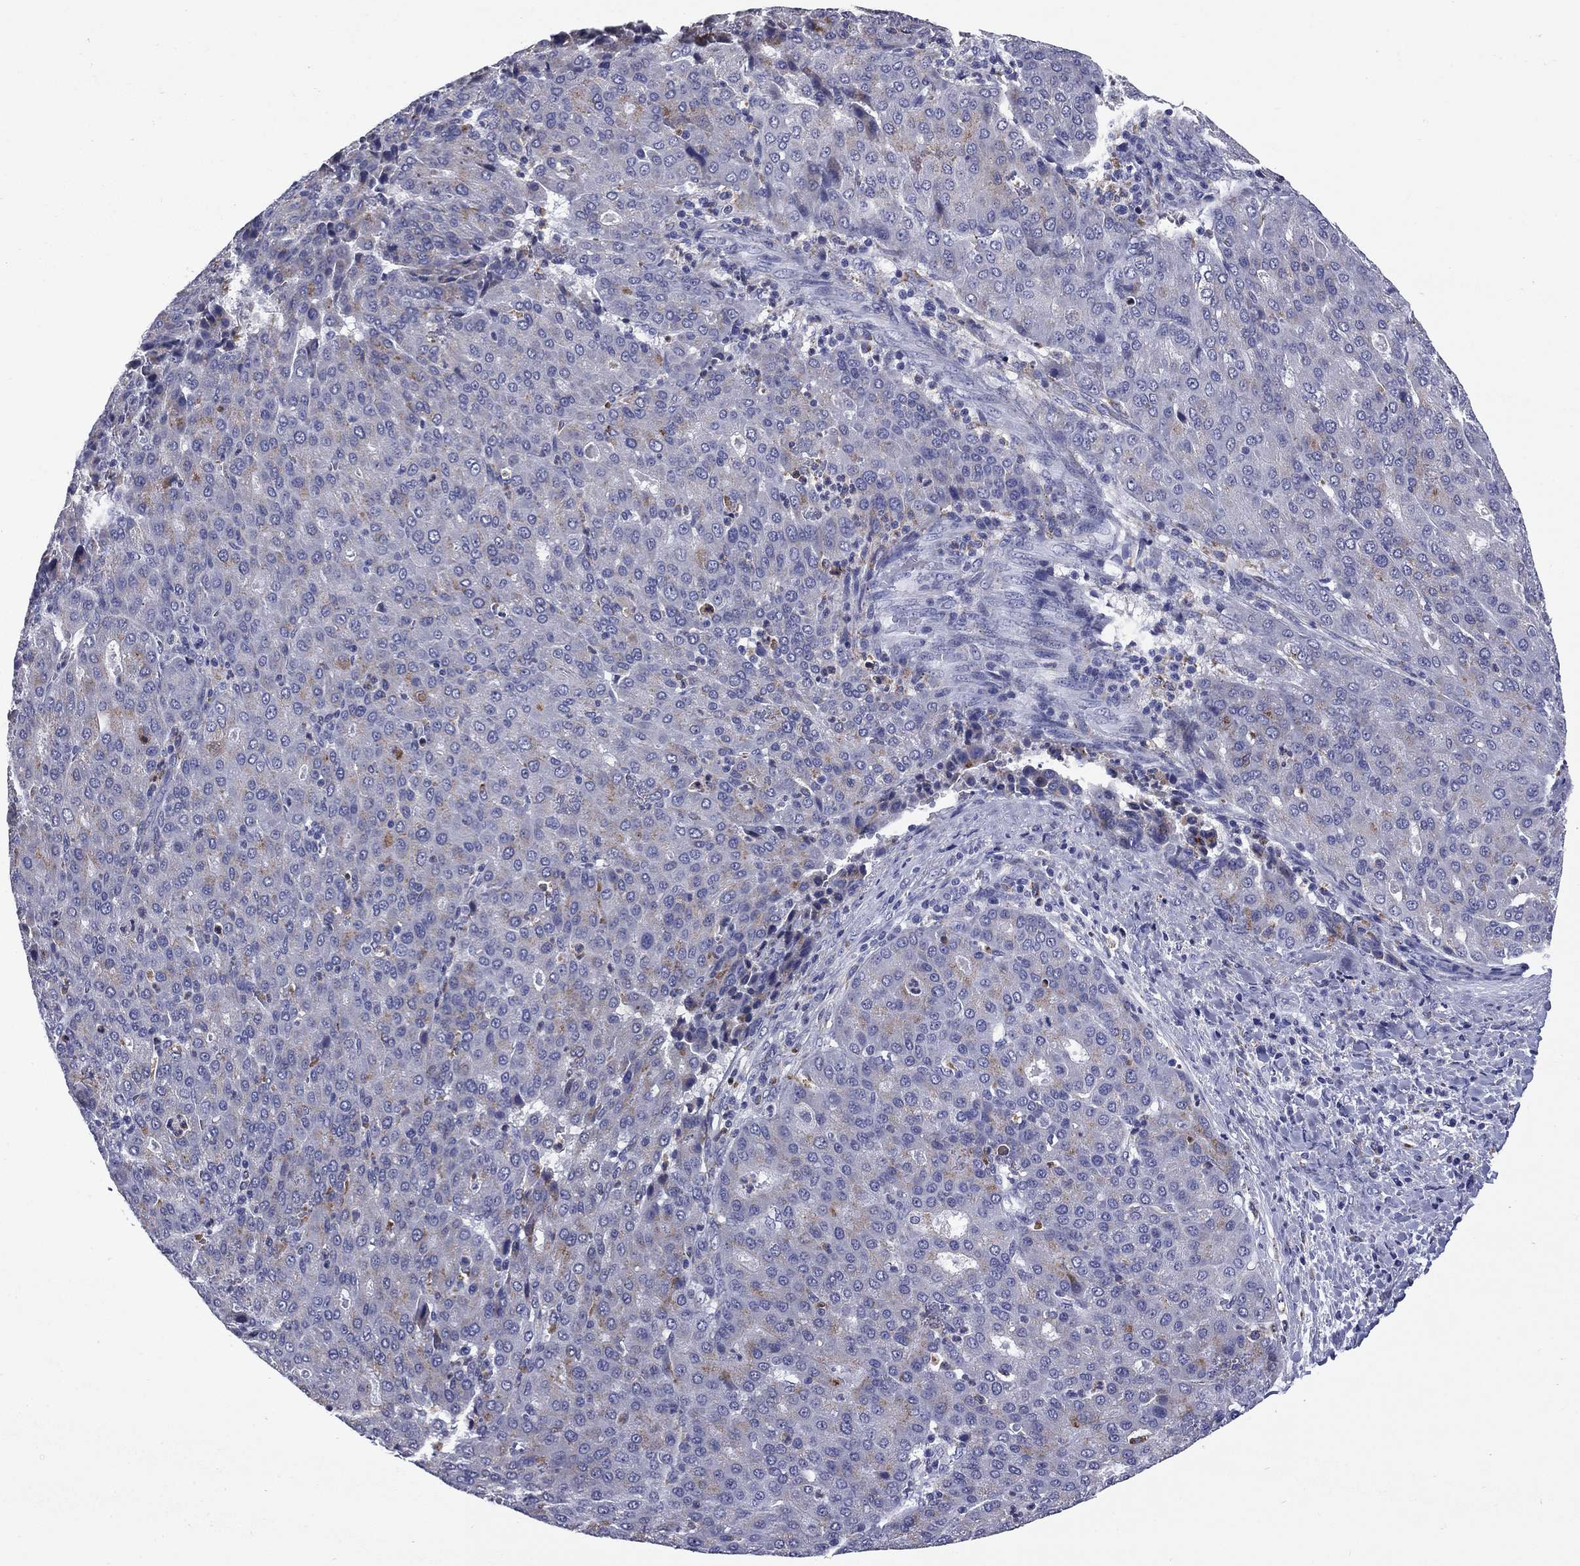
{"staining": {"intensity": "weak", "quantity": "<25%", "location": "cytoplasmic/membranous"}, "tissue": "liver cancer", "cell_type": "Tumor cells", "image_type": "cancer", "snomed": [{"axis": "morphology", "description": "Carcinoma, Hepatocellular, NOS"}, {"axis": "topography", "description": "Liver"}], "caption": "Immunohistochemical staining of human hepatocellular carcinoma (liver) exhibits no significant expression in tumor cells. (DAB immunohistochemistry (IHC), high magnification).", "gene": "MADCAM1", "patient": {"sex": "male", "age": 65}}